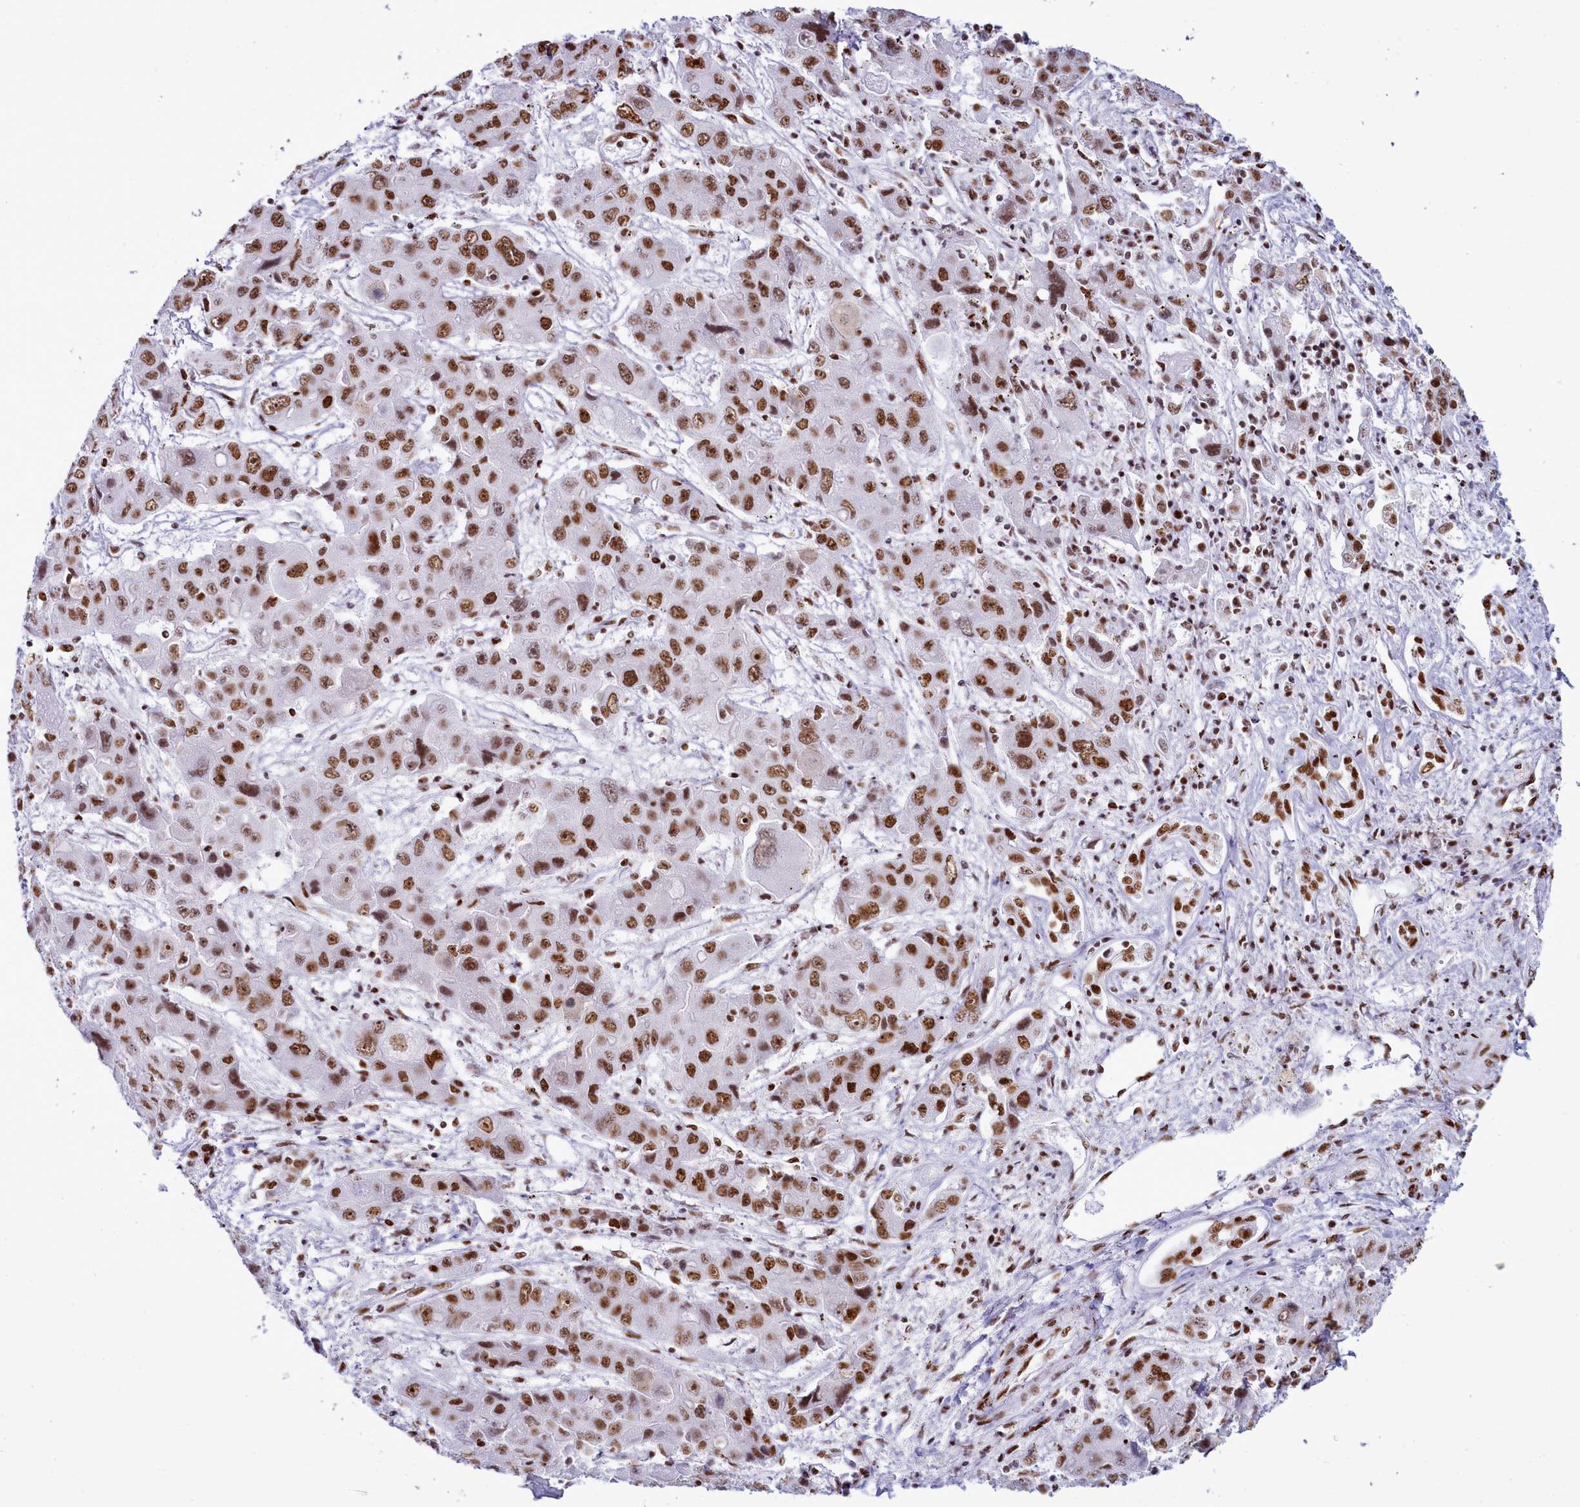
{"staining": {"intensity": "moderate", "quantity": ">75%", "location": "nuclear"}, "tissue": "liver cancer", "cell_type": "Tumor cells", "image_type": "cancer", "snomed": [{"axis": "morphology", "description": "Cholangiocarcinoma"}, {"axis": "topography", "description": "Liver"}], "caption": "Human cholangiocarcinoma (liver) stained for a protein (brown) reveals moderate nuclear positive positivity in about >75% of tumor cells.", "gene": "RALY", "patient": {"sex": "male", "age": 67}}